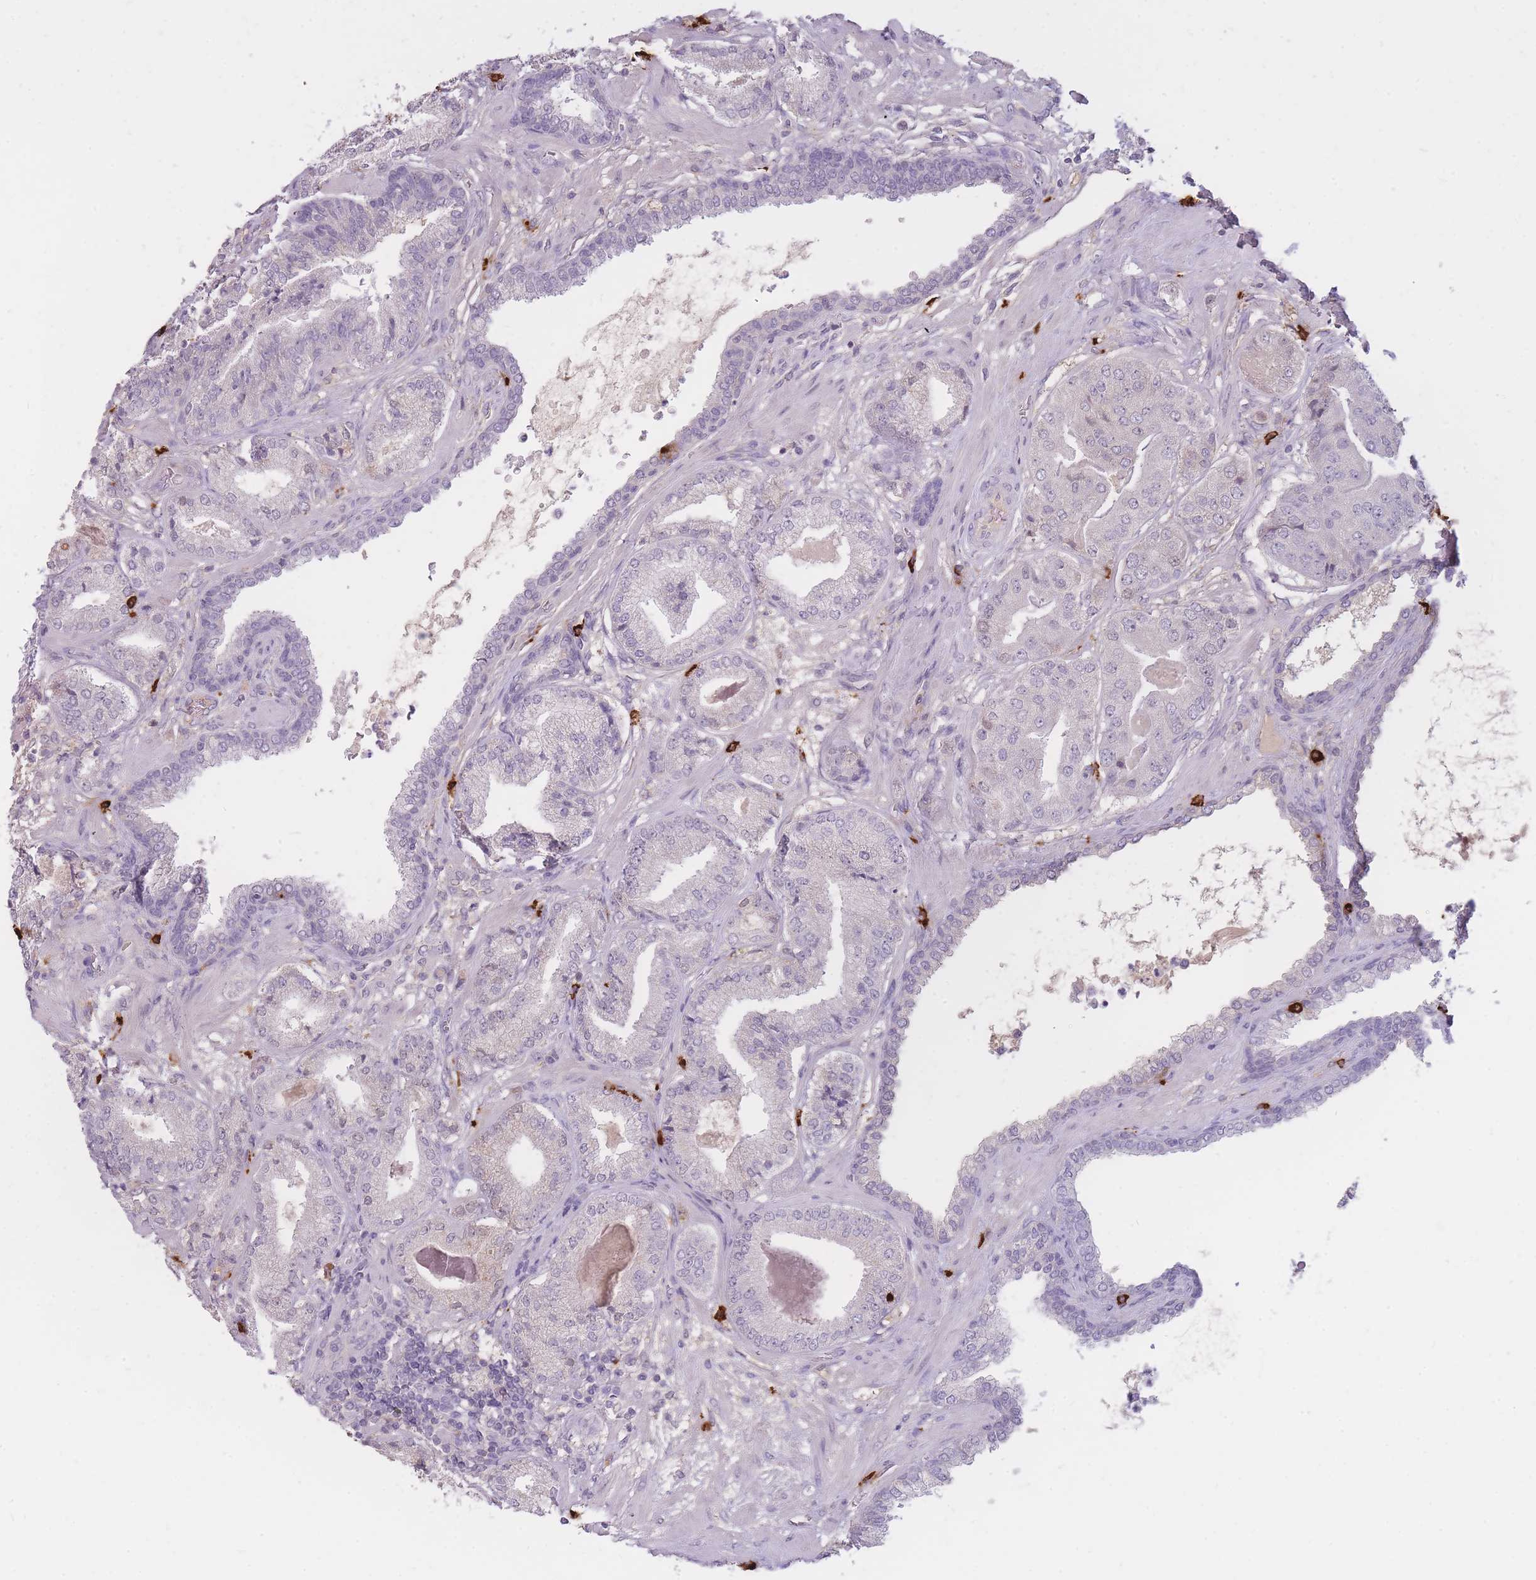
{"staining": {"intensity": "negative", "quantity": "none", "location": "none"}, "tissue": "prostate cancer", "cell_type": "Tumor cells", "image_type": "cancer", "snomed": [{"axis": "morphology", "description": "Adenocarcinoma, High grade"}, {"axis": "topography", "description": "Prostate"}], "caption": "High magnification brightfield microscopy of prostate cancer (high-grade adenocarcinoma) stained with DAB (brown) and counterstained with hematoxylin (blue): tumor cells show no significant staining.", "gene": "TPSD1", "patient": {"sex": "male", "age": 63}}